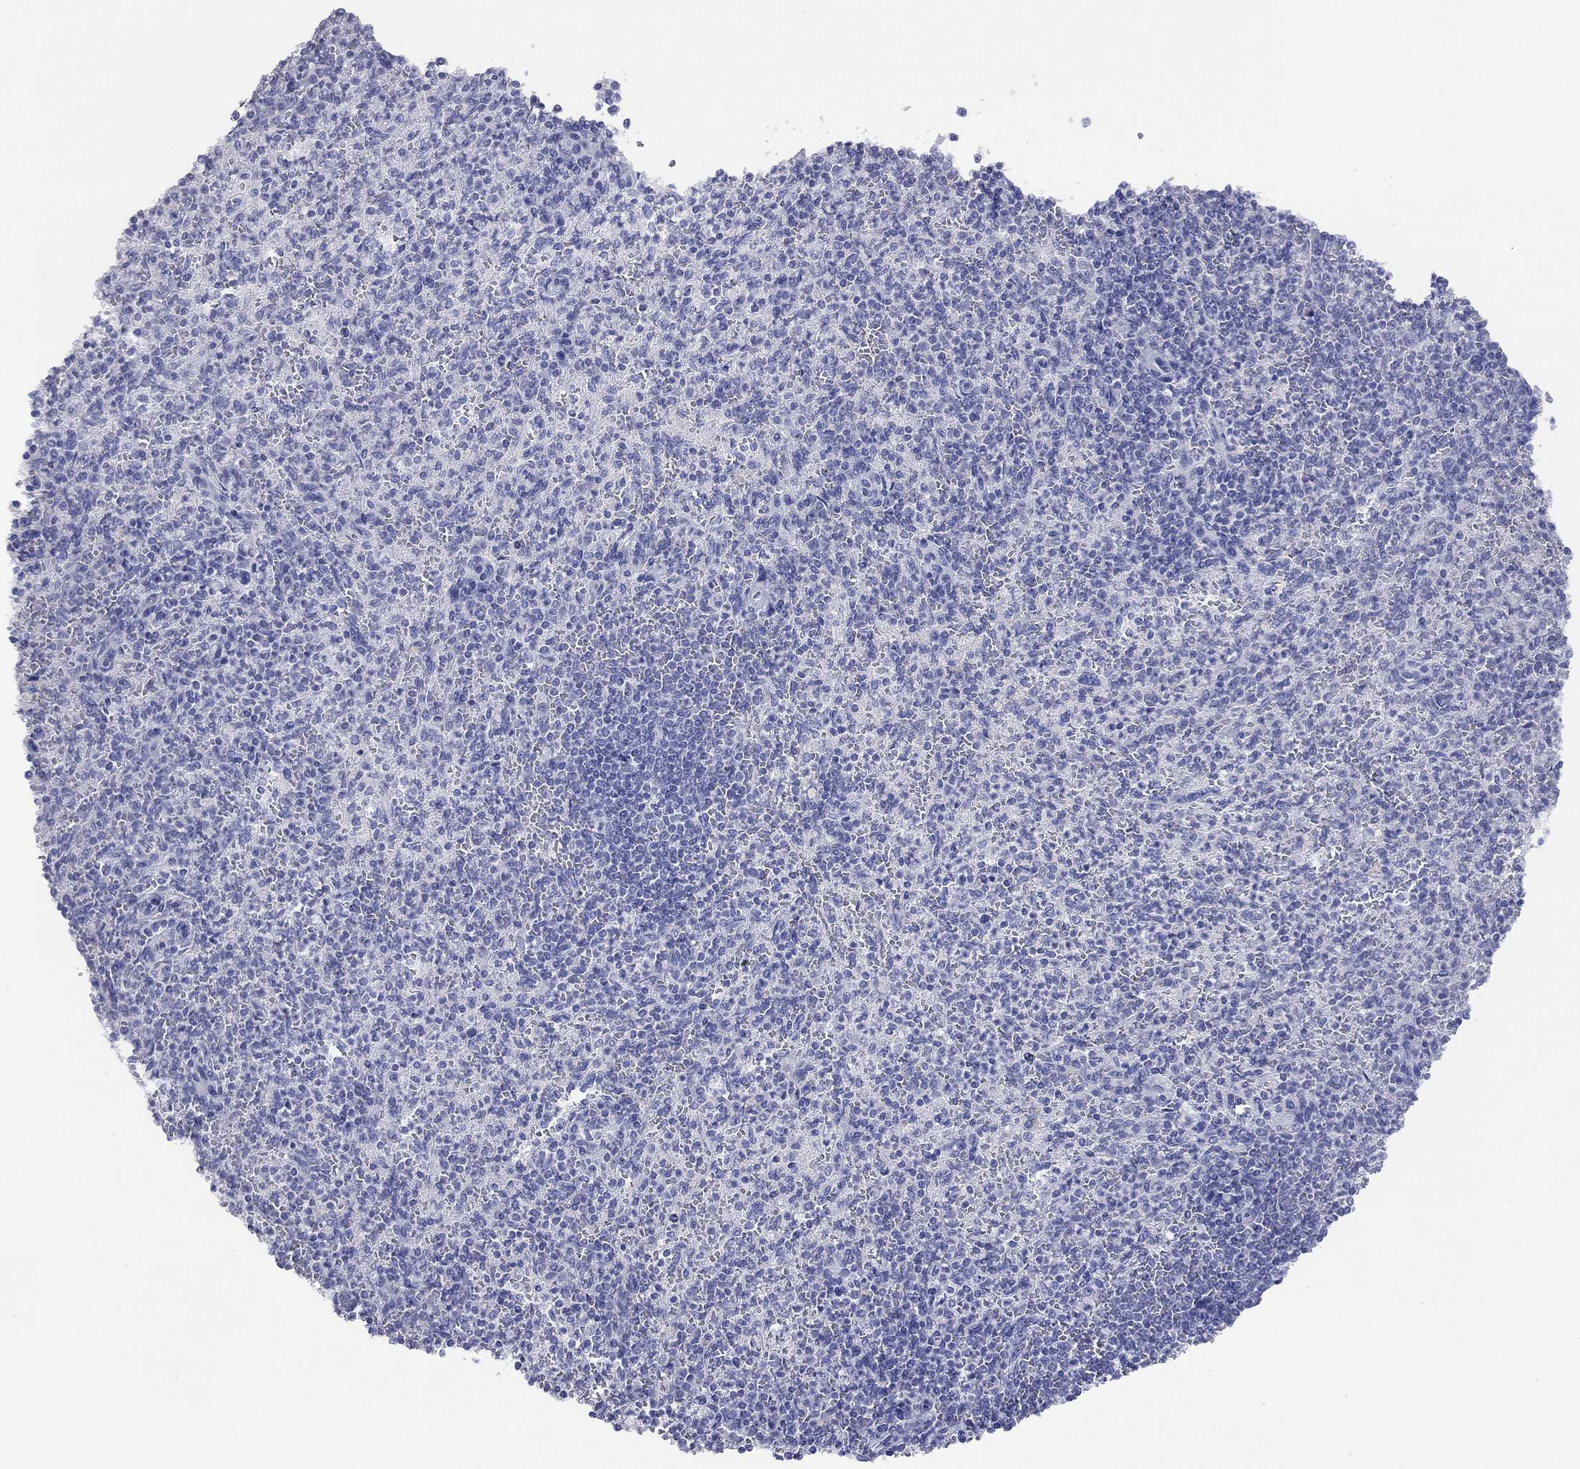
{"staining": {"intensity": "negative", "quantity": "none", "location": "none"}, "tissue": "spleen", "cell_type": "Cells in red pulp", "image_type": "normal", "snomed": [{"axis": "morphology", "description": "Normal tissue, NOS"}, {"axis": "topography", "description": "Spleen"}], "caption": "Immunohistochemistry micrograph of normal spleen: spleen stained with DAB (3,3'-diaminobenzidine) demonstrates no significant protein expression in cells in red pulp.", "gene": "VSIG10", "patient": {"sex": "female", "age": 74}}